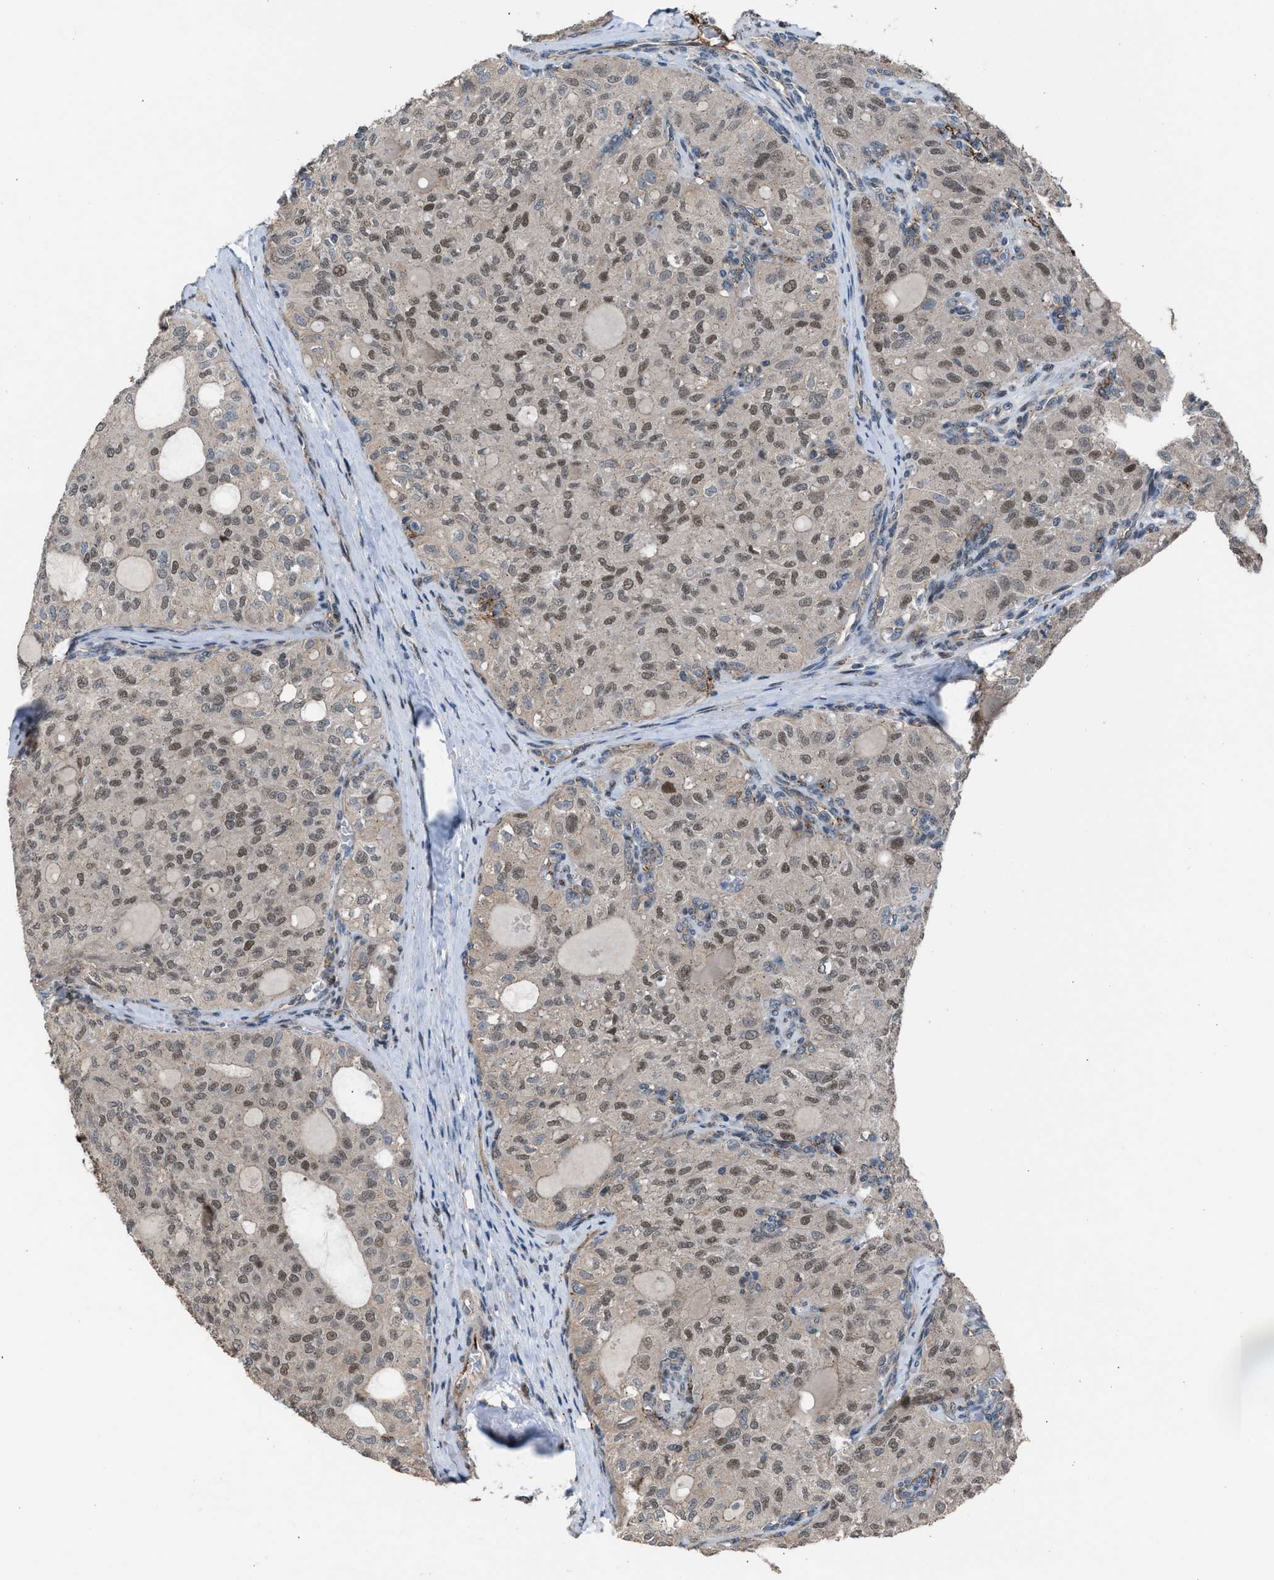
{"staining": {"intensity": "moderate", "quantity": "25%-75%", "location": "nuclear"}, "tissue": "thyroid cancer", "cell_type": "Tumor cells", "image_type": "cancer", "snomed": [{"axis": "morphology", "description": "Follicular adenoma carcinoma, NOS"}, {"axis": "topography", "description": "Thyroid gland"}], "caption": "A high-resolution photomicrograph shows immunohistochemistry staining of thyroid follicular adenoma carcinoma, which exhibits moderate nuclear expression in approximately 25%-75% of tumor cells.", "gene": "CRTC1", "patient": {"sex": "male", "age": 75}}